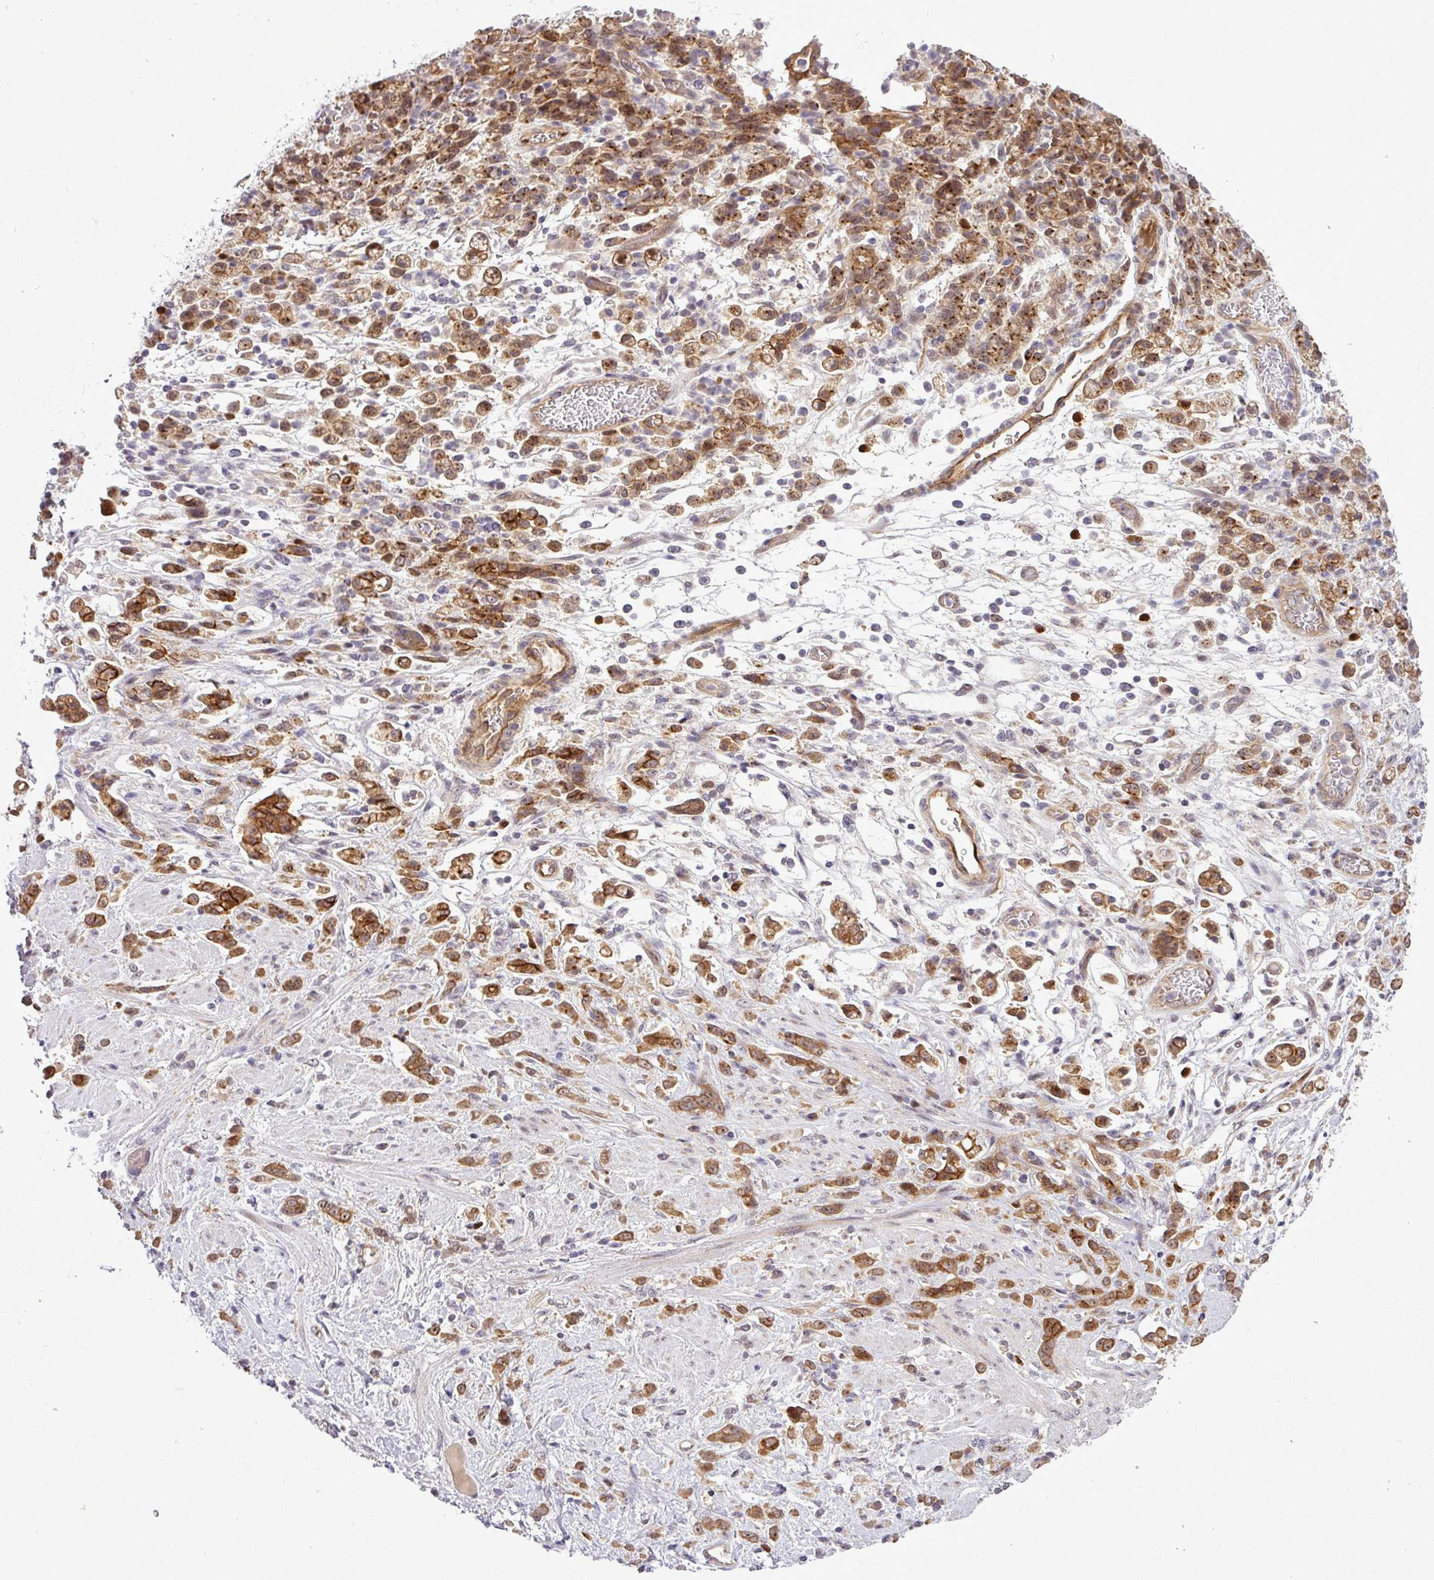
{"staining": {"intensity": "moderate", "quantity": ">75%", "location": "cytoplasmic/membranous"}, "tissue": "stomach cancer", "cell_type": "Tumor cells", "image_type": "cancer", "snomed": [{"axis": "morphology", "description": "Adenocarcinoma, NOS"}, {"axis": "topography", "description": "Stomach"}], "caption": "A histopathology image of stomach cancer stained for a protein displays moderate cytoplasmic/membranous brown staining in tumor cells.", "gene": "PCDH1", "patient": {"sex": "female", "age": 60}}